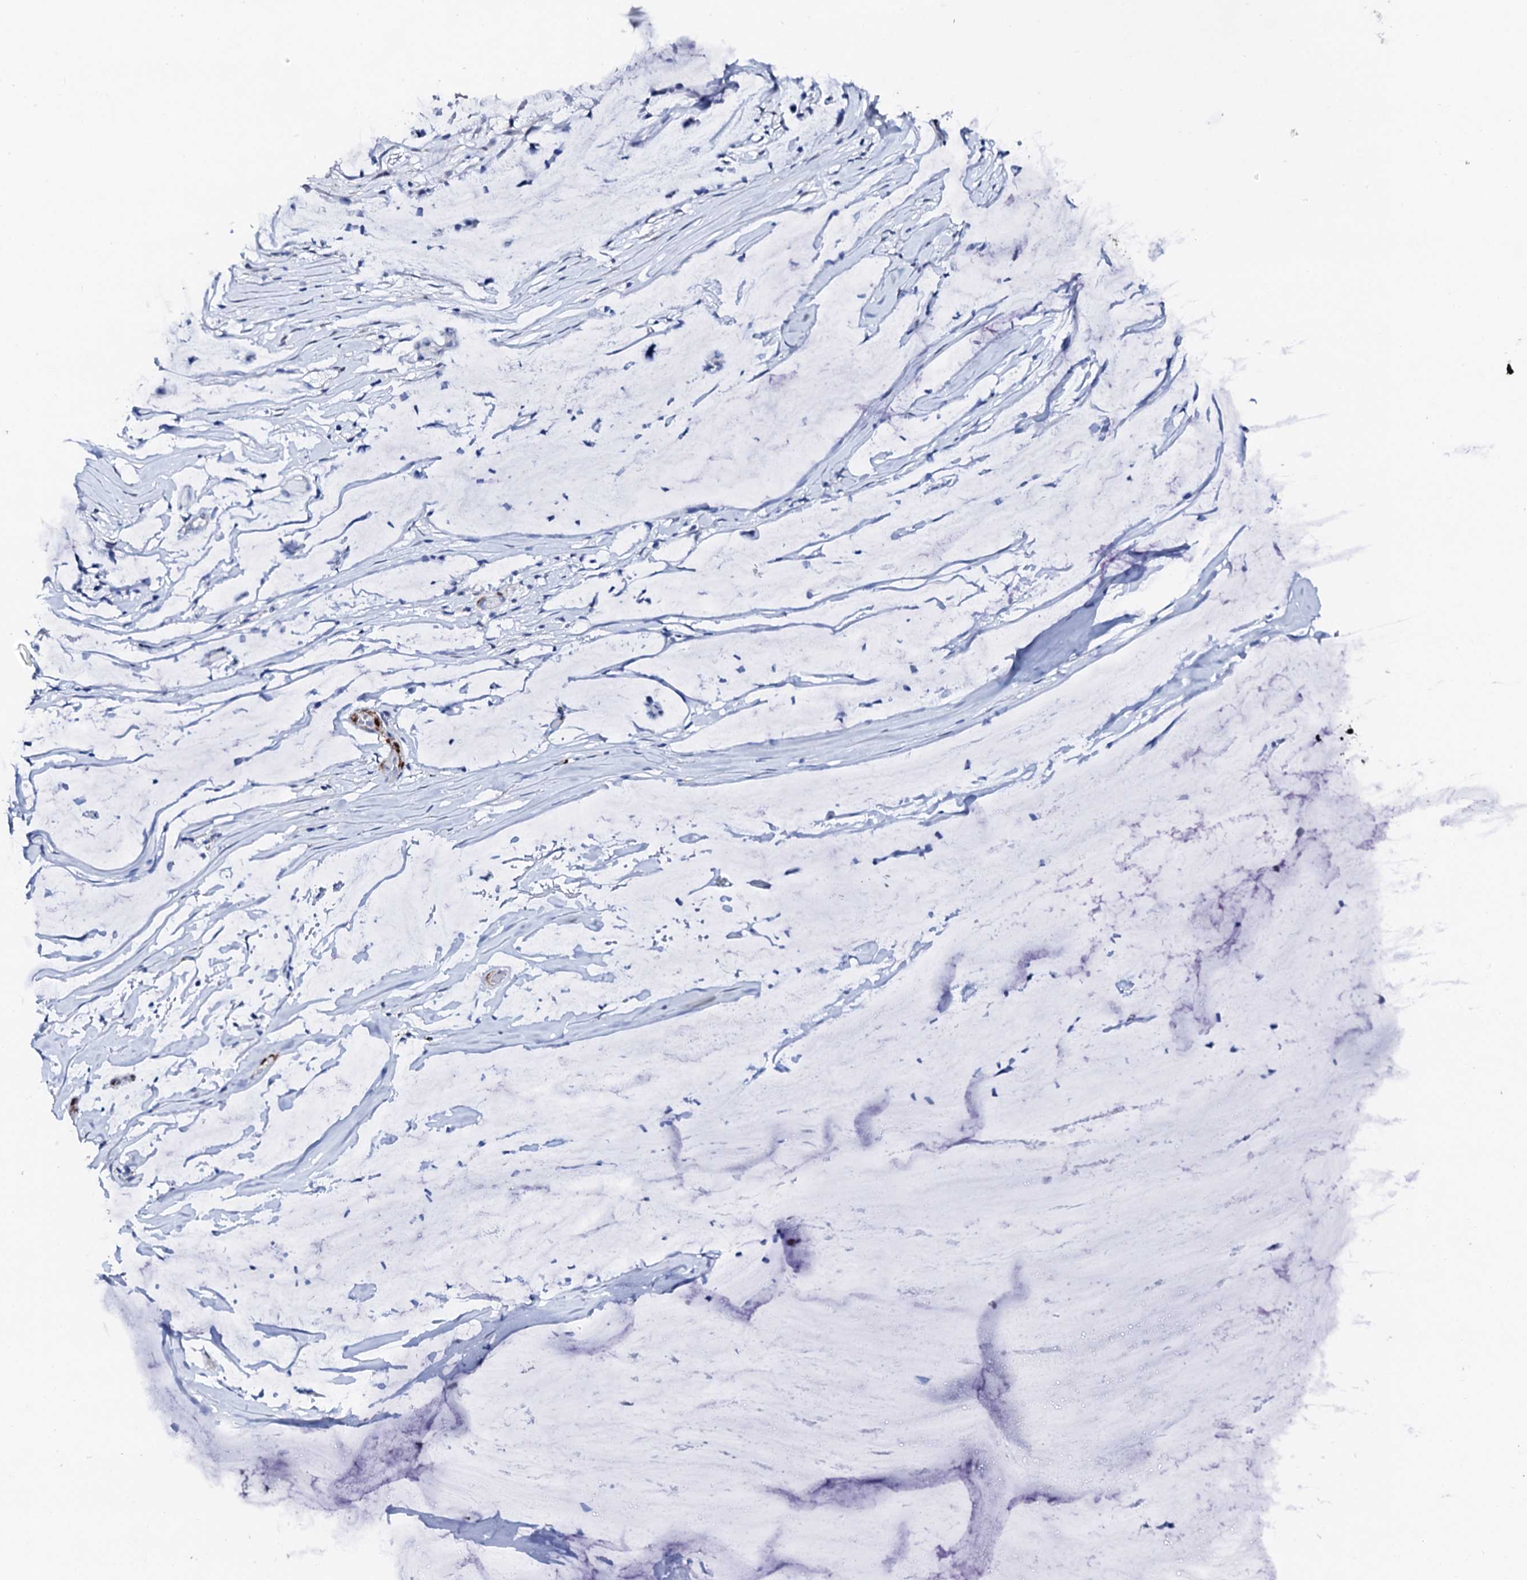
{"staining": {"intensity": "negative", "quantity": "none", "location": "none"}, "tissue": "ovarian cancer", "cell_type": "Tumor cells", "image_type": "cancer", "snomed": [{"axis": "morphology", "description": "Cystadenocarcinoma, mucinous, NOS"}, {"axis": "topography", "description": "Ovary"}], "caption": "This is an immunohistochemistry photomicrograph of human ovarian mucinous cystadenocarcinoma. There is no staining in tumor cells.", "gene": "NRIP2", "patient": {"sex": "female", "age": 39}}